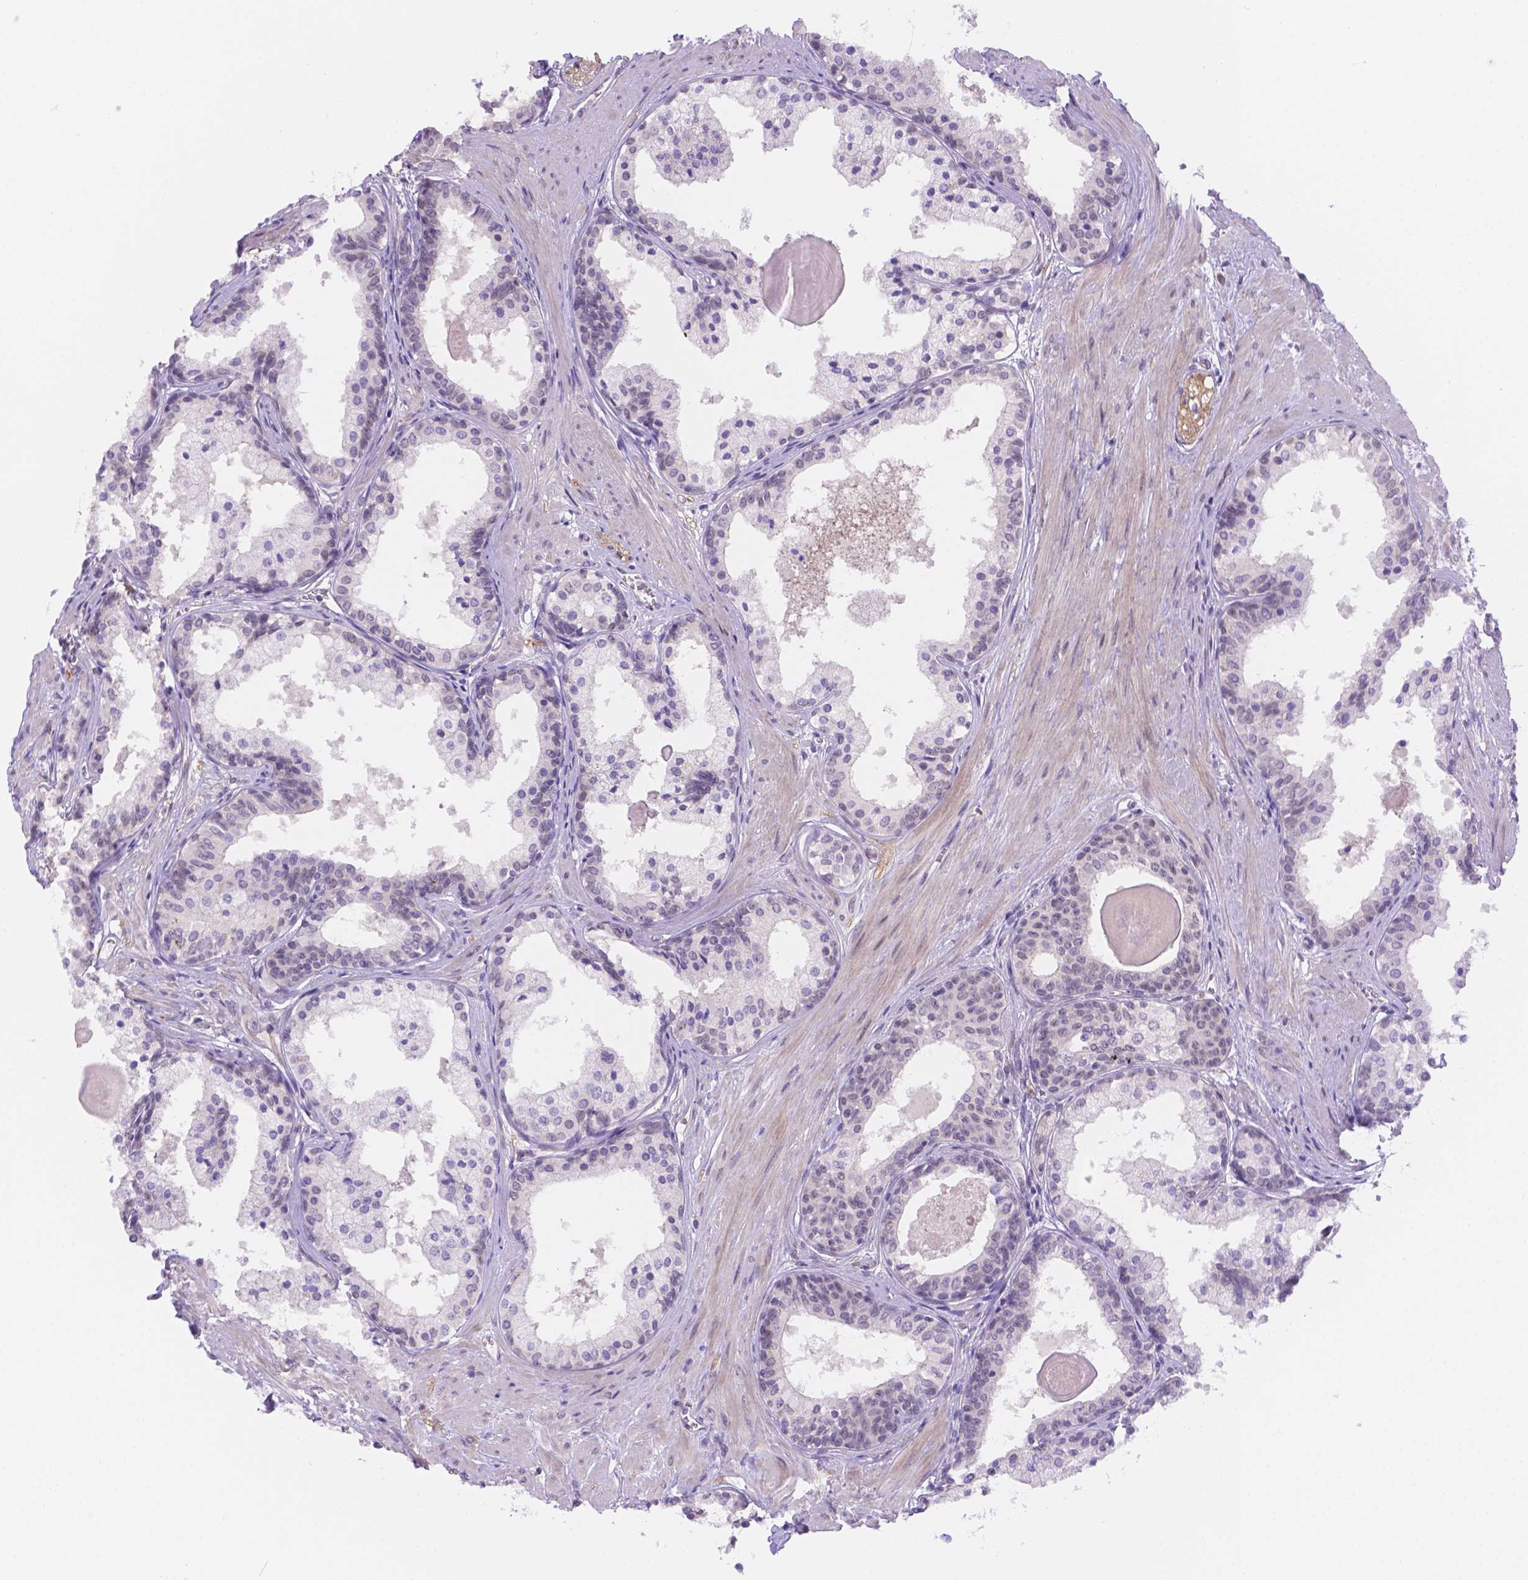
{"staining": {"intensity": "negative", "quantity": "none", "location": "none"}, "tissue": "prostate", "cell_type": "Glandular cells", "image_type": "normal", "snomed": [{"axis": "morphology", "description": "Normal tissue, NOS"}, {"axis": "topography", "description": "Prostate"}], "caption": "A high-resolution micrograph shows immunohistochemistry staining of unremarkable prostate, which exhibits no significant expression in glandular cells. (Immunohistochemistry, brightfield microscopy, high magnification).", "gene": "NXPE2", "patient": {"sex": "male", "age": 61}}